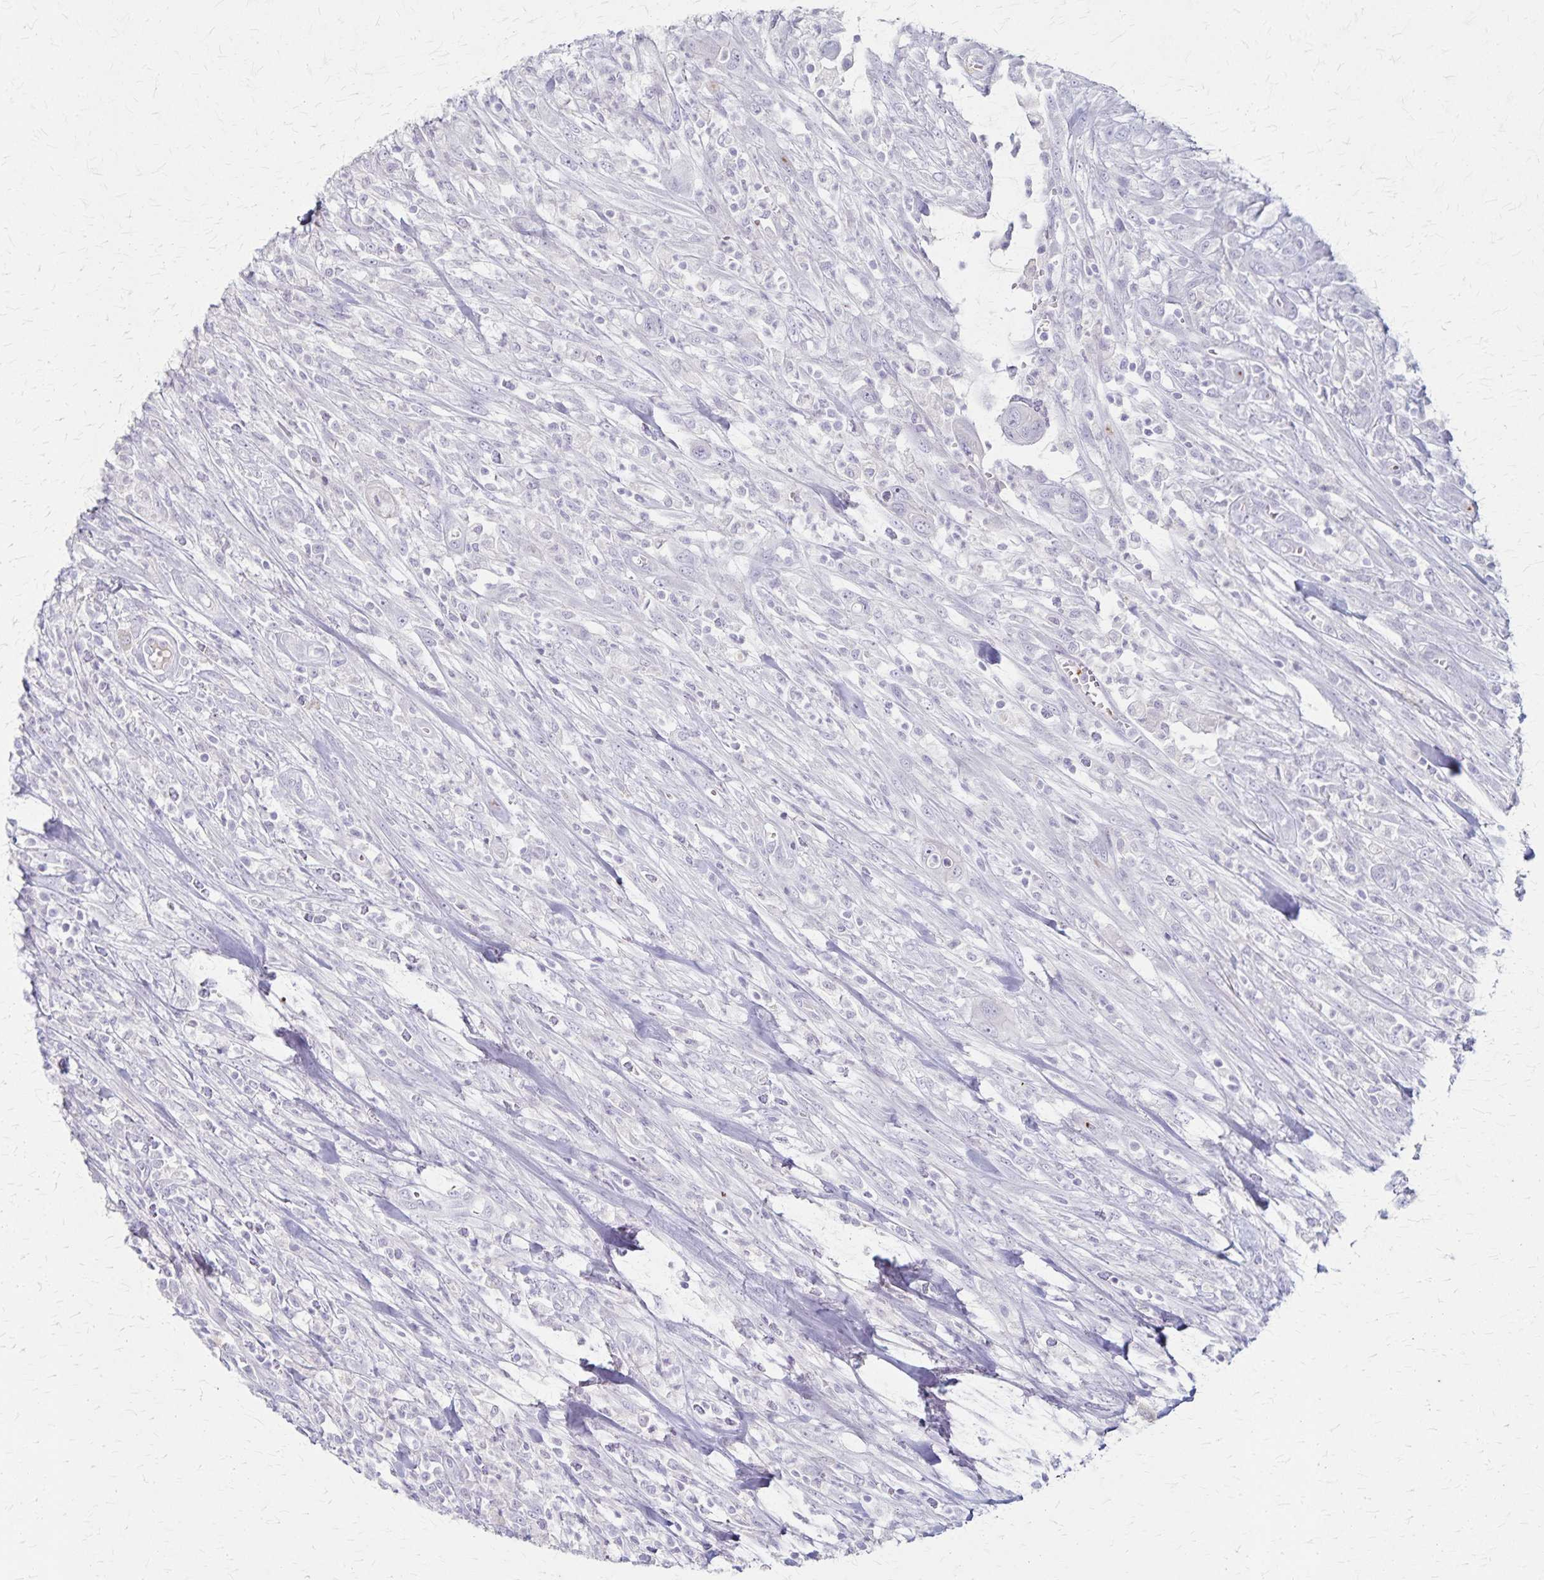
{"staining": {"intensity": "negative", "quantity": "none", "location": "none"}, "tissue": "colorectal cancer", "cell_type": "Tumor cells", "image_type": "cancer", "snomed": [{"axis": "morphology", "description": "Adenocarcinoma, NOS"}, {"axis": "topography", "description": "Colon"}], "caption": "Adenocarcinoma (colorectal) was stained to show a protein in brown. There is no significant positivity in tumor cells.", "gene": "RASL10B", "patient": {"sex": "male", "age": 65}}